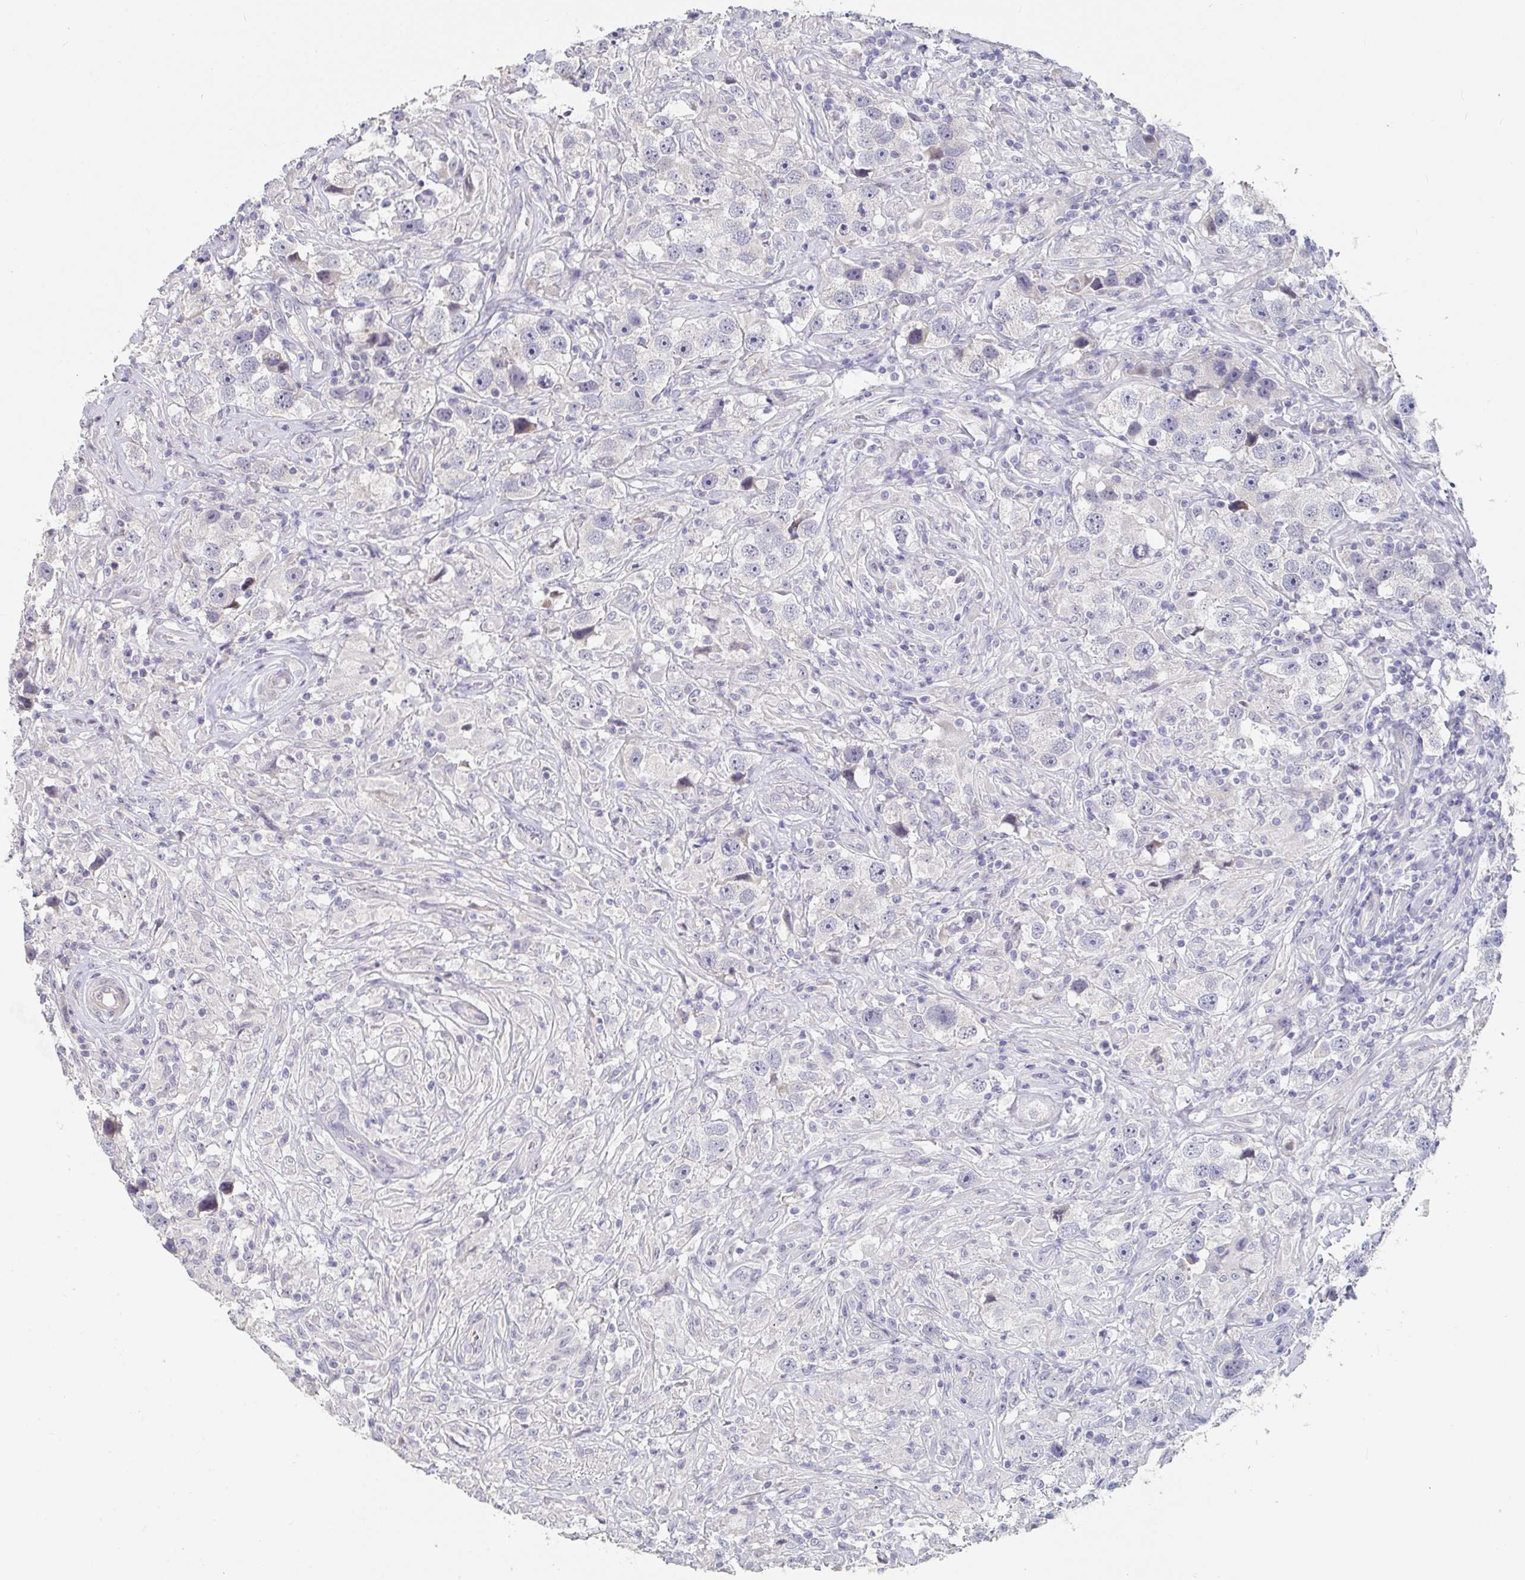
{"staining": {"intensity": "negative", "quantity": "none", "location": "none"}, "tissue": "testis cancer", "cell_type": "Tumor cells", "image_type": "cancer", "snomed": [{"axis": "morphology", "description": "Seminoma, NOS"}, {"axis": "topography", "description": "Testis"}], "caption": "A photomicrograph of testis cancer stained for a protein displays no brown staining in tumor cells.", "gene": "FAM156B", "patient": {"sex": "male", "age": 49}}